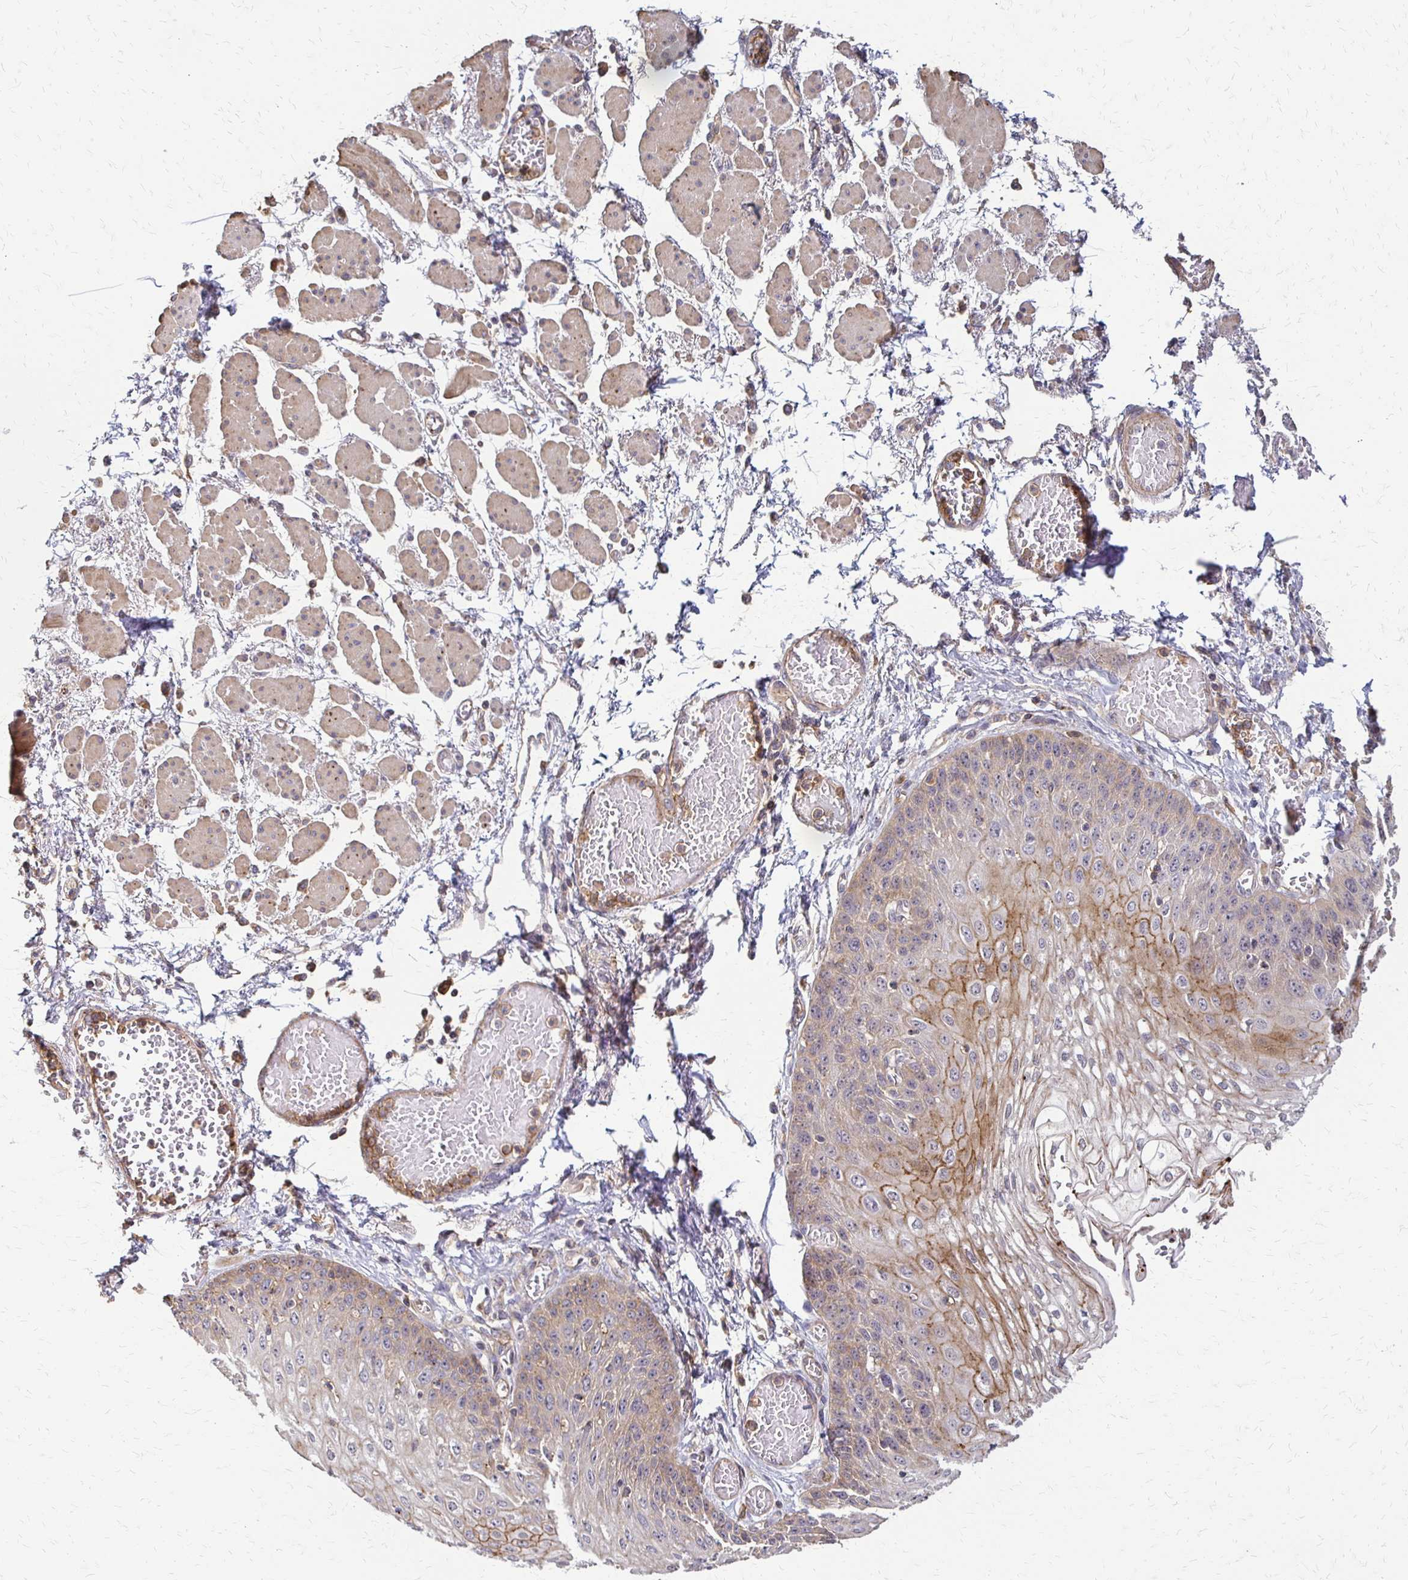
{"staining": {"intensity": "moderate", "quantity": "25%-75%", "location": "cytoplasmic/membranous,nuclear"}, "tissue": "esophagus", "cell_type": "Squamous epithelial cells", "image_type": "normal", "snomed": [{"axis": "morphology", "description": "Normal tissue, NOS"}, {"axis": "morphology", "description": "Adenocarcinoma, NOS"}, {"axis": "topography", "description": "Esophagus"}], "caption": "Squamous epithelial cells show moderate cytoplasmic/membranous,nuclear expression in about 25%-75% of cells in unremarkable esophagus.", "gene": "SLC9A9", "patient": {"sex": "male", "age": 81}}